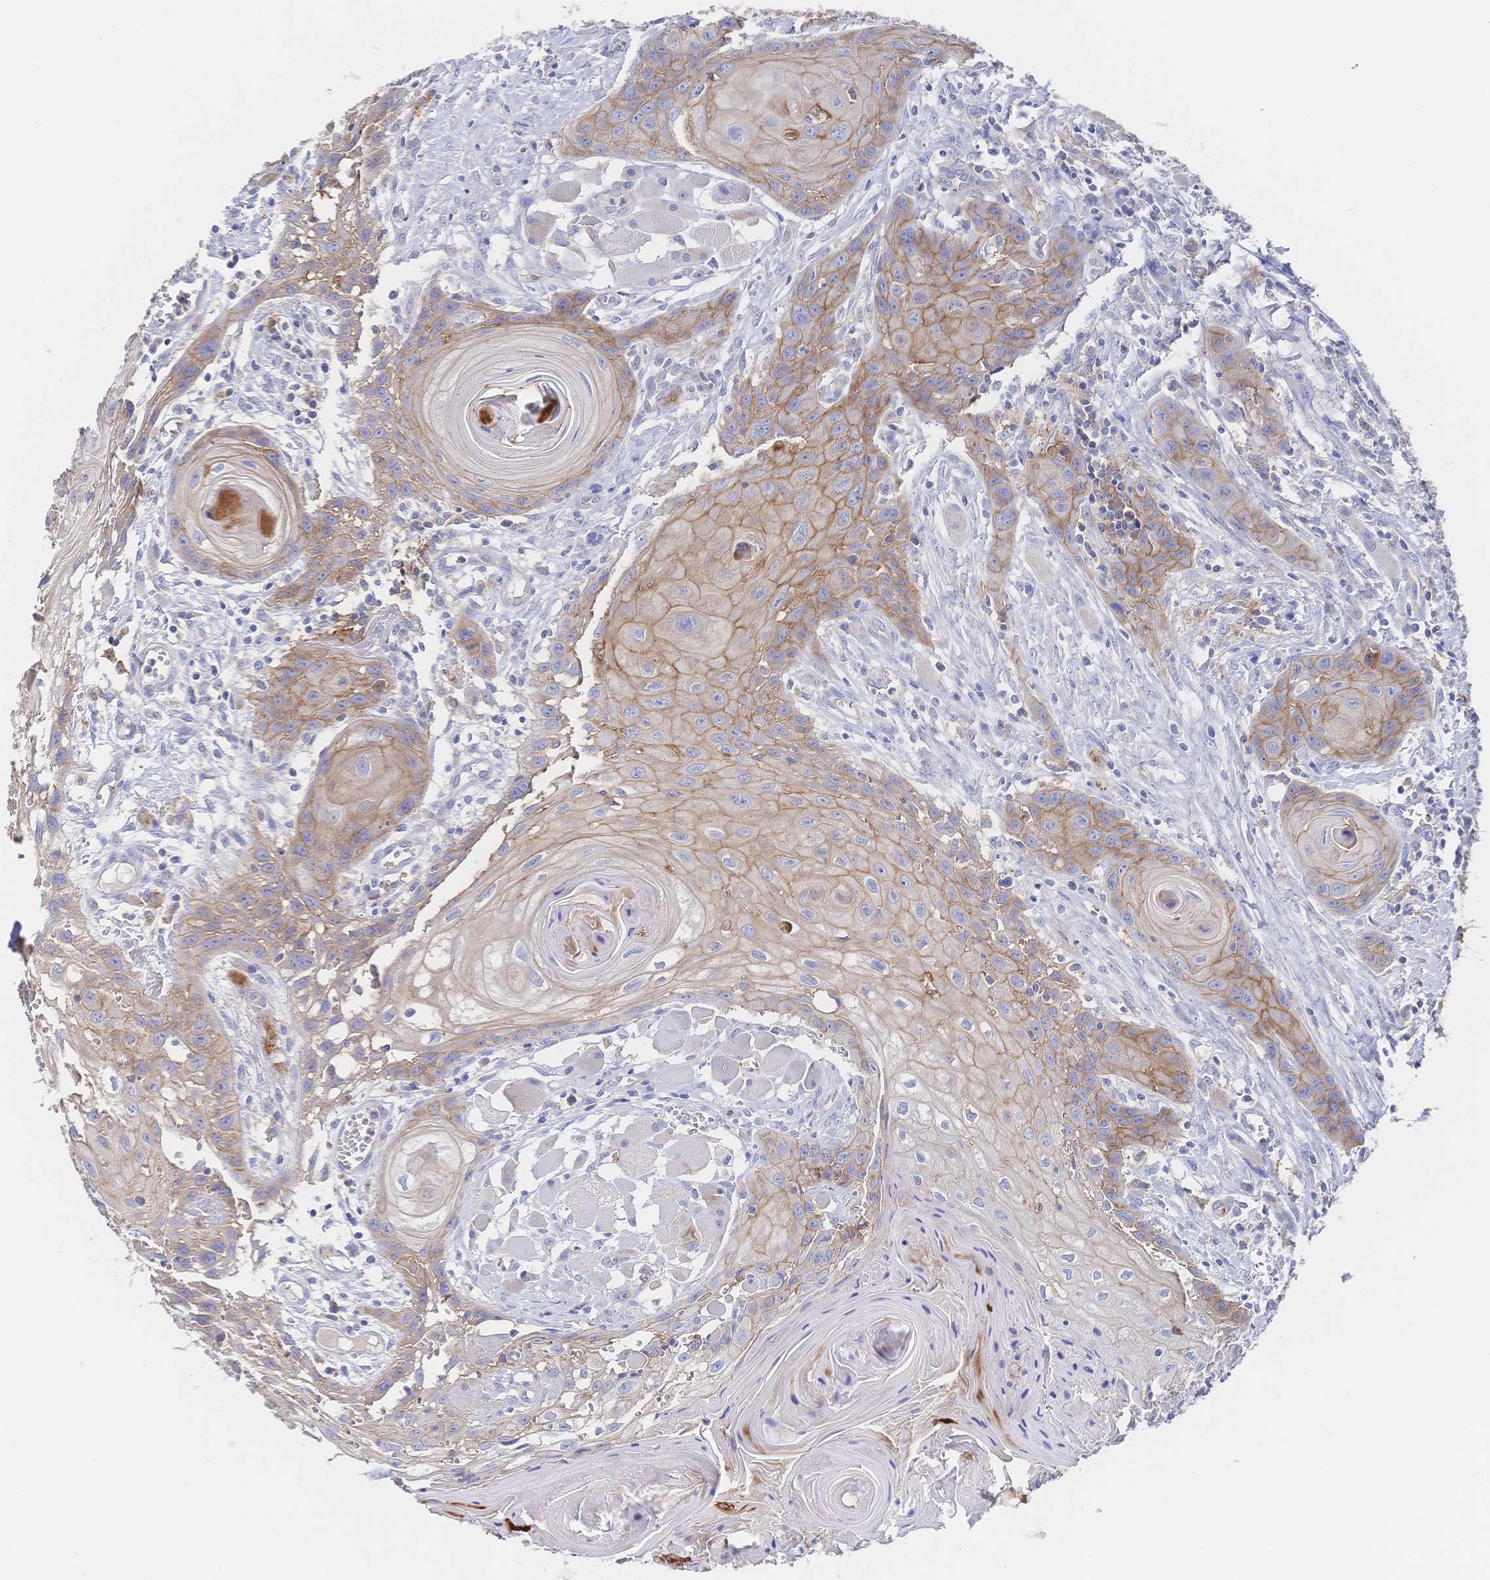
{"staining": {"intensity": "moderate", "quantity": ">75%", "location": "cytoplasmic/membranous"}, "tissue": "head and neck cancer", "cell_type": "Tumor cells", "image_type": "cancer", "snomed": [{"axis": "morphology", "description": "Squamous cell carcinoma, NOS"}, {"axis": "topography", "description": "Oral tissue"}, {"axis": "topography", "description": "Head-Neck"}], "caption": "Immunohistochemistry (IHC) photomicrograph of head and neck squamous cell carcinoma stained for a protein (brown), which shows medium levels of moderate cytoplasmic/membranous expression in about >75% of tumor cells.", "gene": "F11R", "patient": {"sex": "male", "age": 58}}